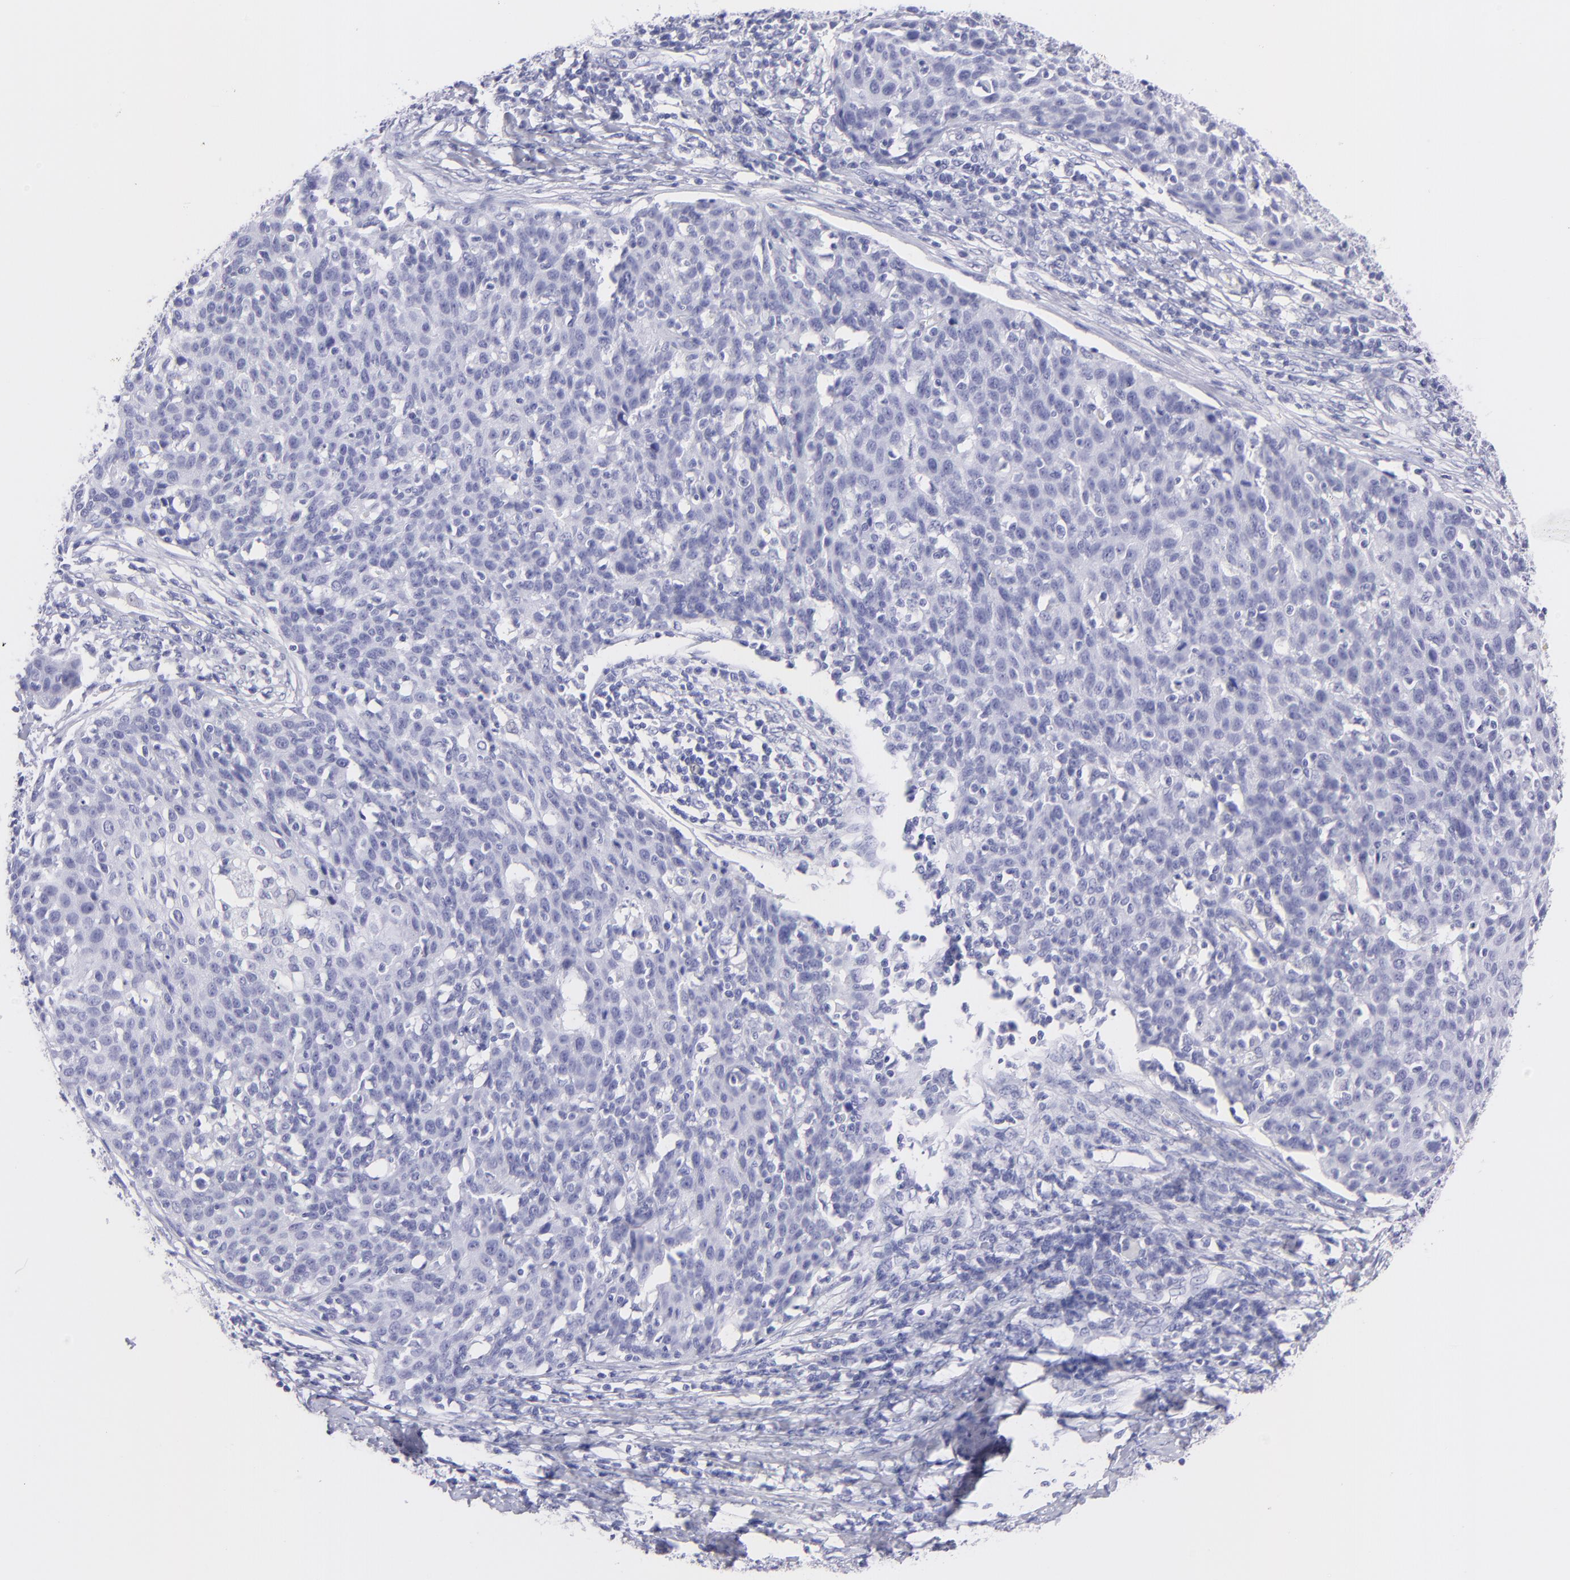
{"staining": {"intensity": "negative", "quantity": "none", "location": "none"}, "tissue": "cervical cancer", "cell_type": "Tumor cells", "image_type": "cancer", "snomed": [{"axis": "morphology", "description": "Squamous cell carcinoma, NOS"}, {"axis": "topography", "description": "Cervix"}], "caption": "Protein analysis of cervical squamous cell carcinoma exhibits no significant positivity in tumor cells.", "gene": "CNP", "patient": {"sex": "female", "age": 38}}